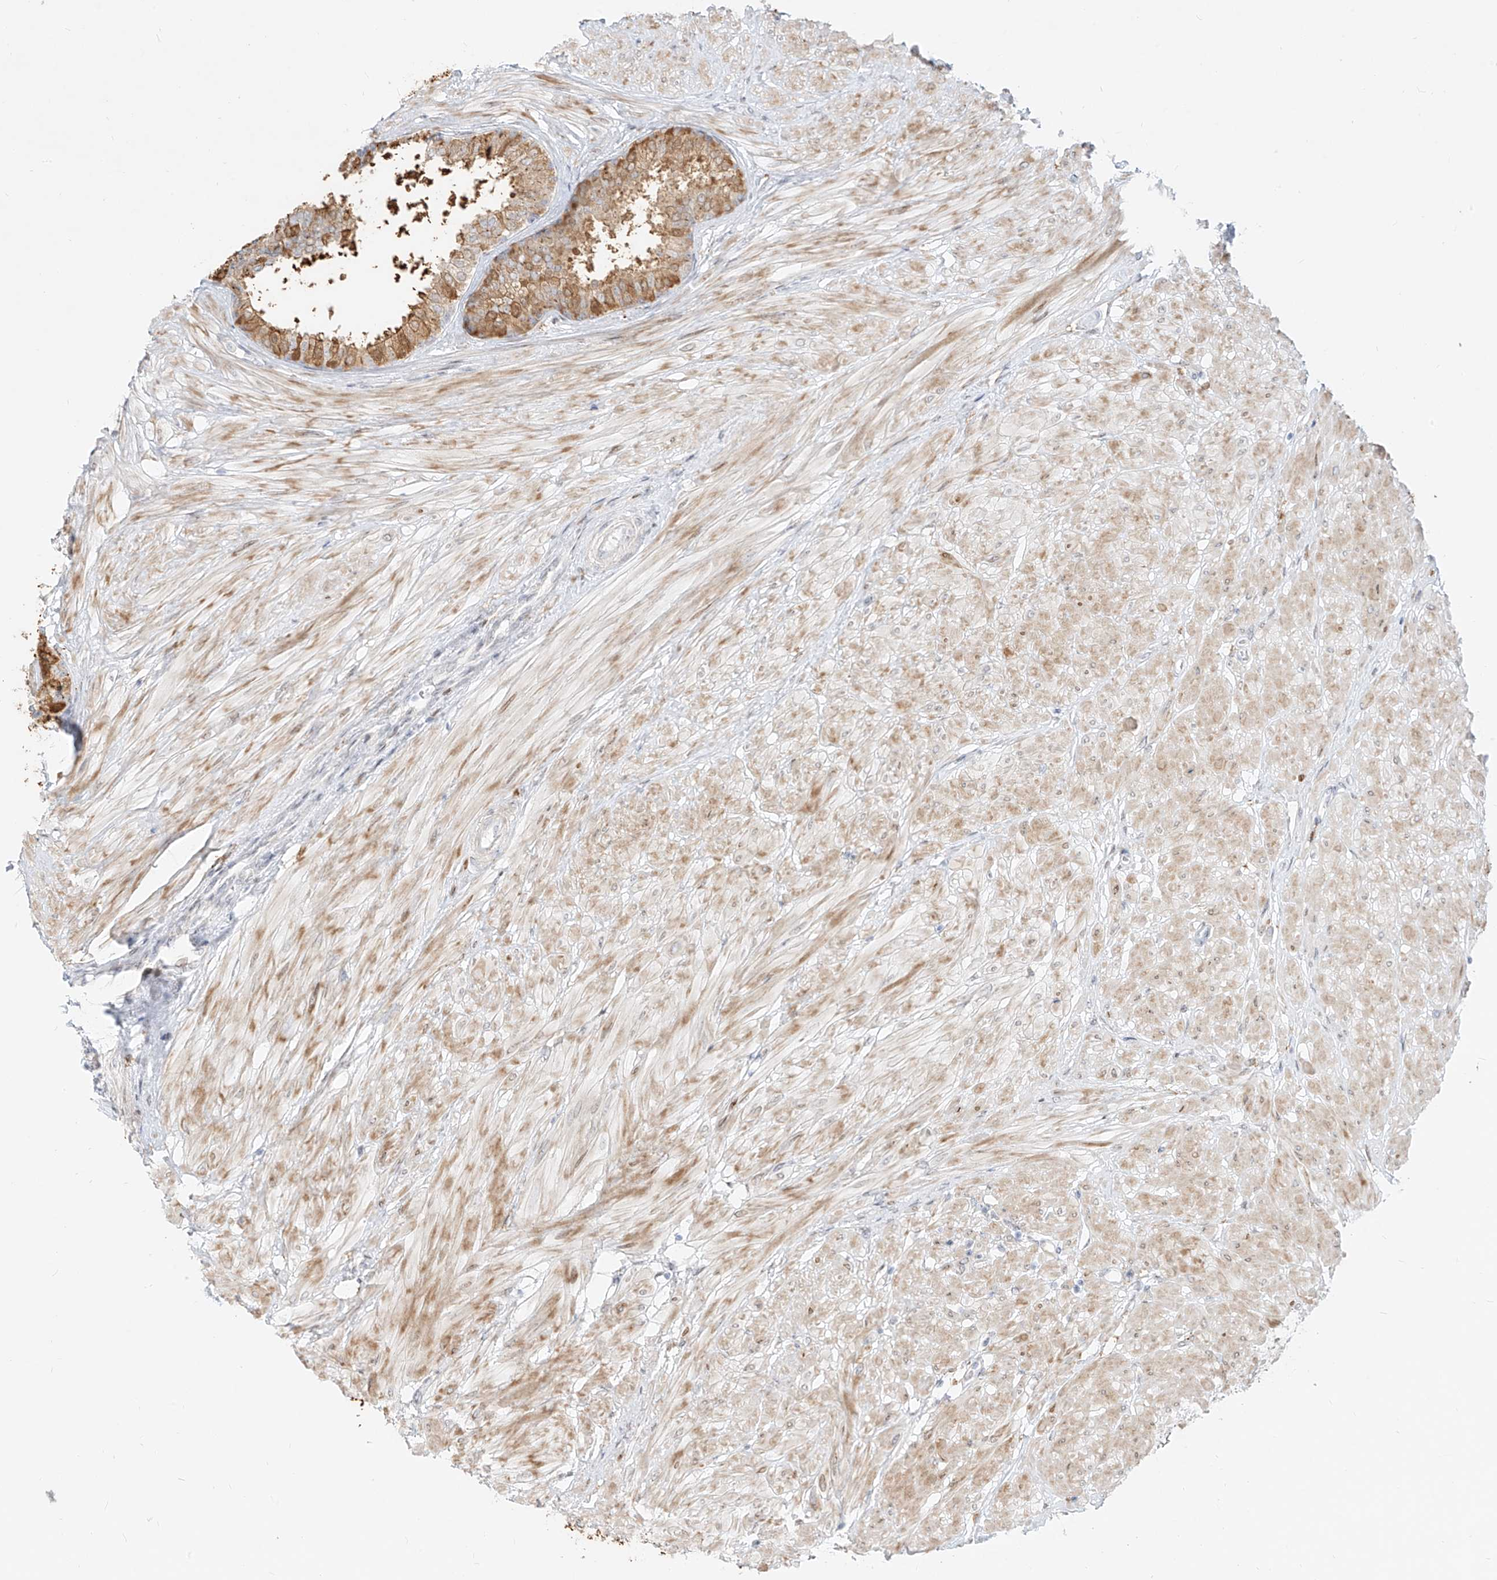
{"staining": {"intensity": "moderate", "quantity": "<25%", "location": "cytoplasmic/membranous"}, "tissue": "prostate", "cell_type": "Glandular cells", "image_type": "normal", "snomed": [{"axis": "morphology", "description": "Normal tissue, NOS"}, {"axis": "topography", "description": "Prostate"}], "caption": "Brown immunohistochemical staining in unremarkable human prostate demonstrates moderate cytoplasmic/membranous staining in about <25% of glandular cells. Nuclei are stained in blue.", "gene": "NHSL1", "patient": {"sex": "male", "age": 48}}